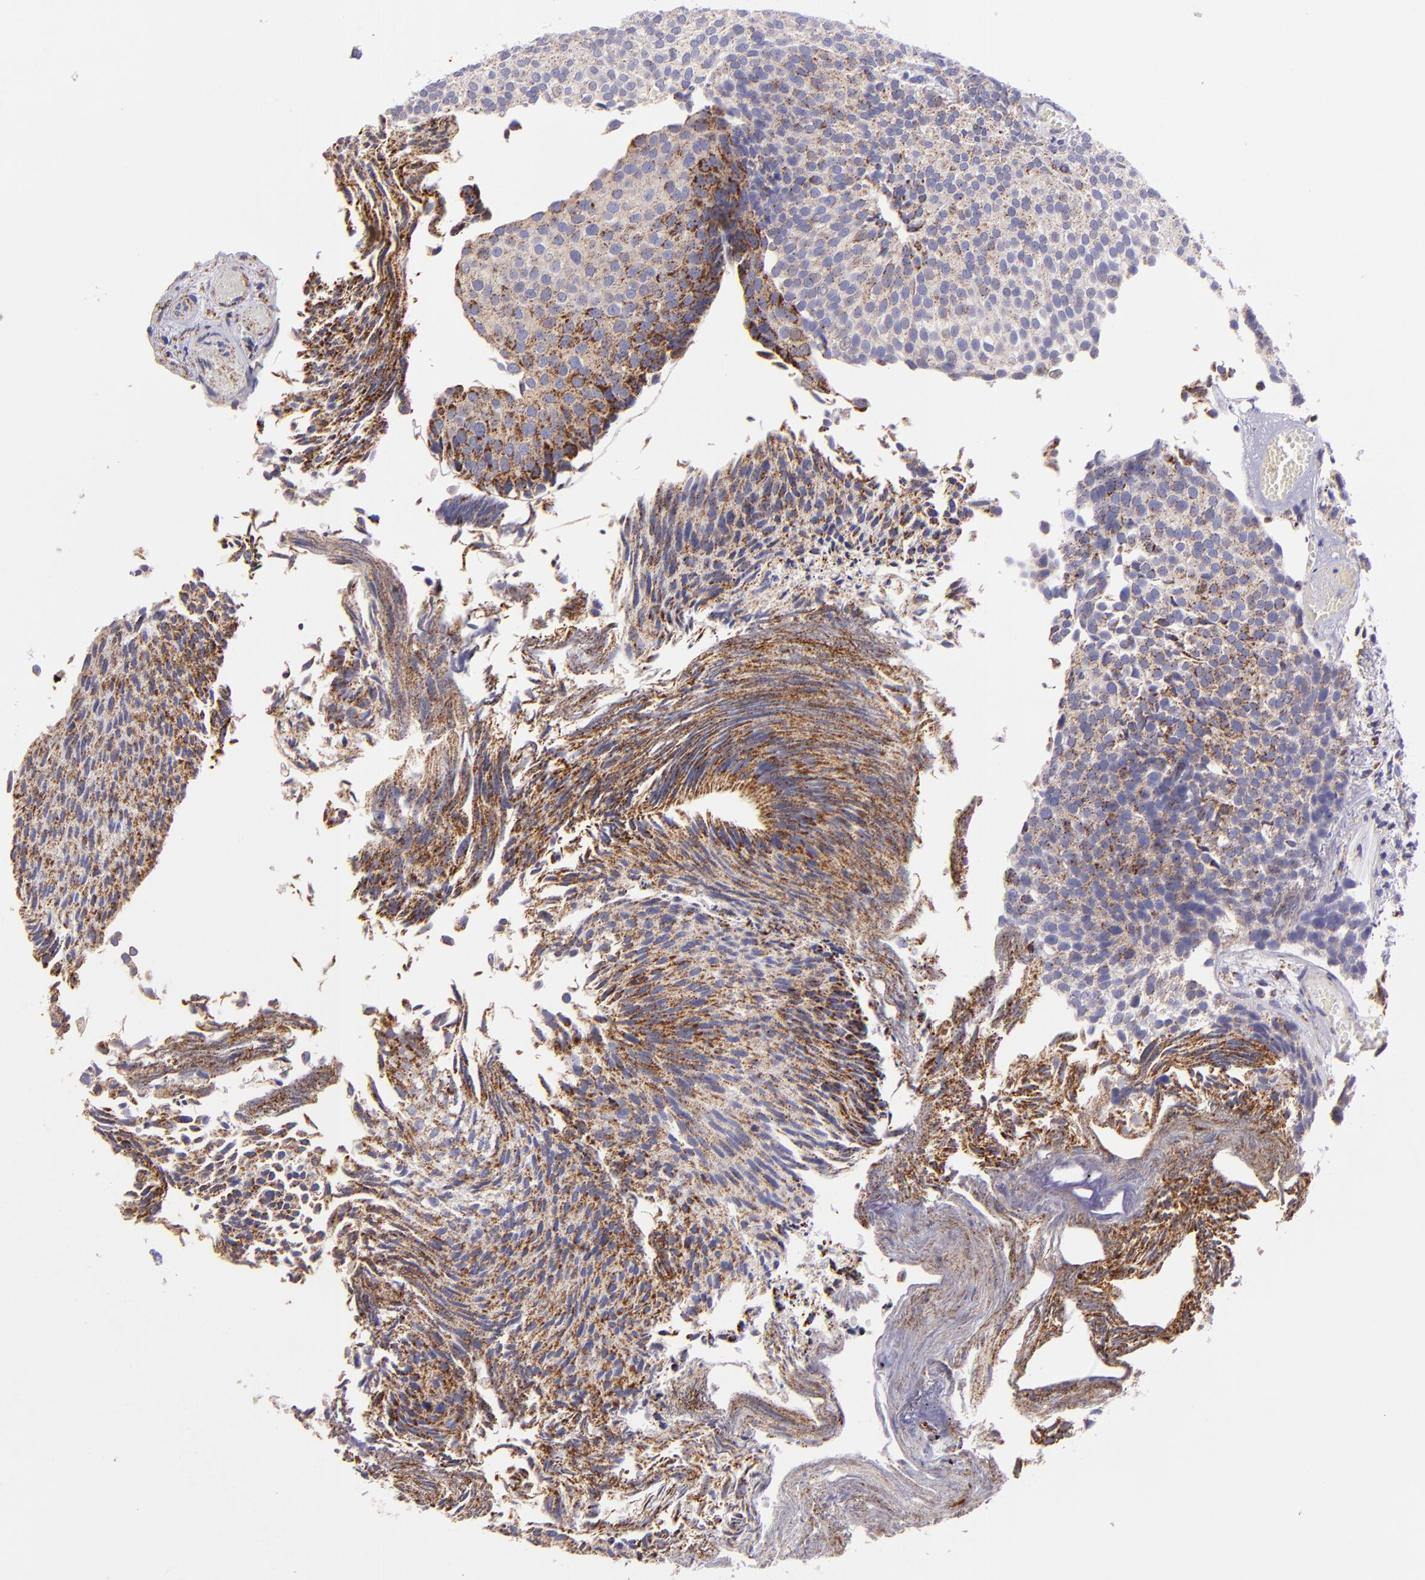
{"staining": {"intensity": "moderate", "quantity": "25%-75%", "location": "cytoplasmic/membranous"}, "tissue": "urothelial cancer", "cell_type": "Tumor cells", "image_type": "cancer", "snomed": [{"axis": "morphology", "description": "Urothelial carcinoma, Low grade"}, {"axis": "topography", "description": "Urinary bladder"}], "caption": "DAB immunohistochemical staining of urothelial carcinoma (low-grade) shows moderate cytoplasmic/membranous protein staining in approximately 25%-75% of tumor cells.", "gene": "HSPD1", "patient": {"sex": "male", "age": 84}}